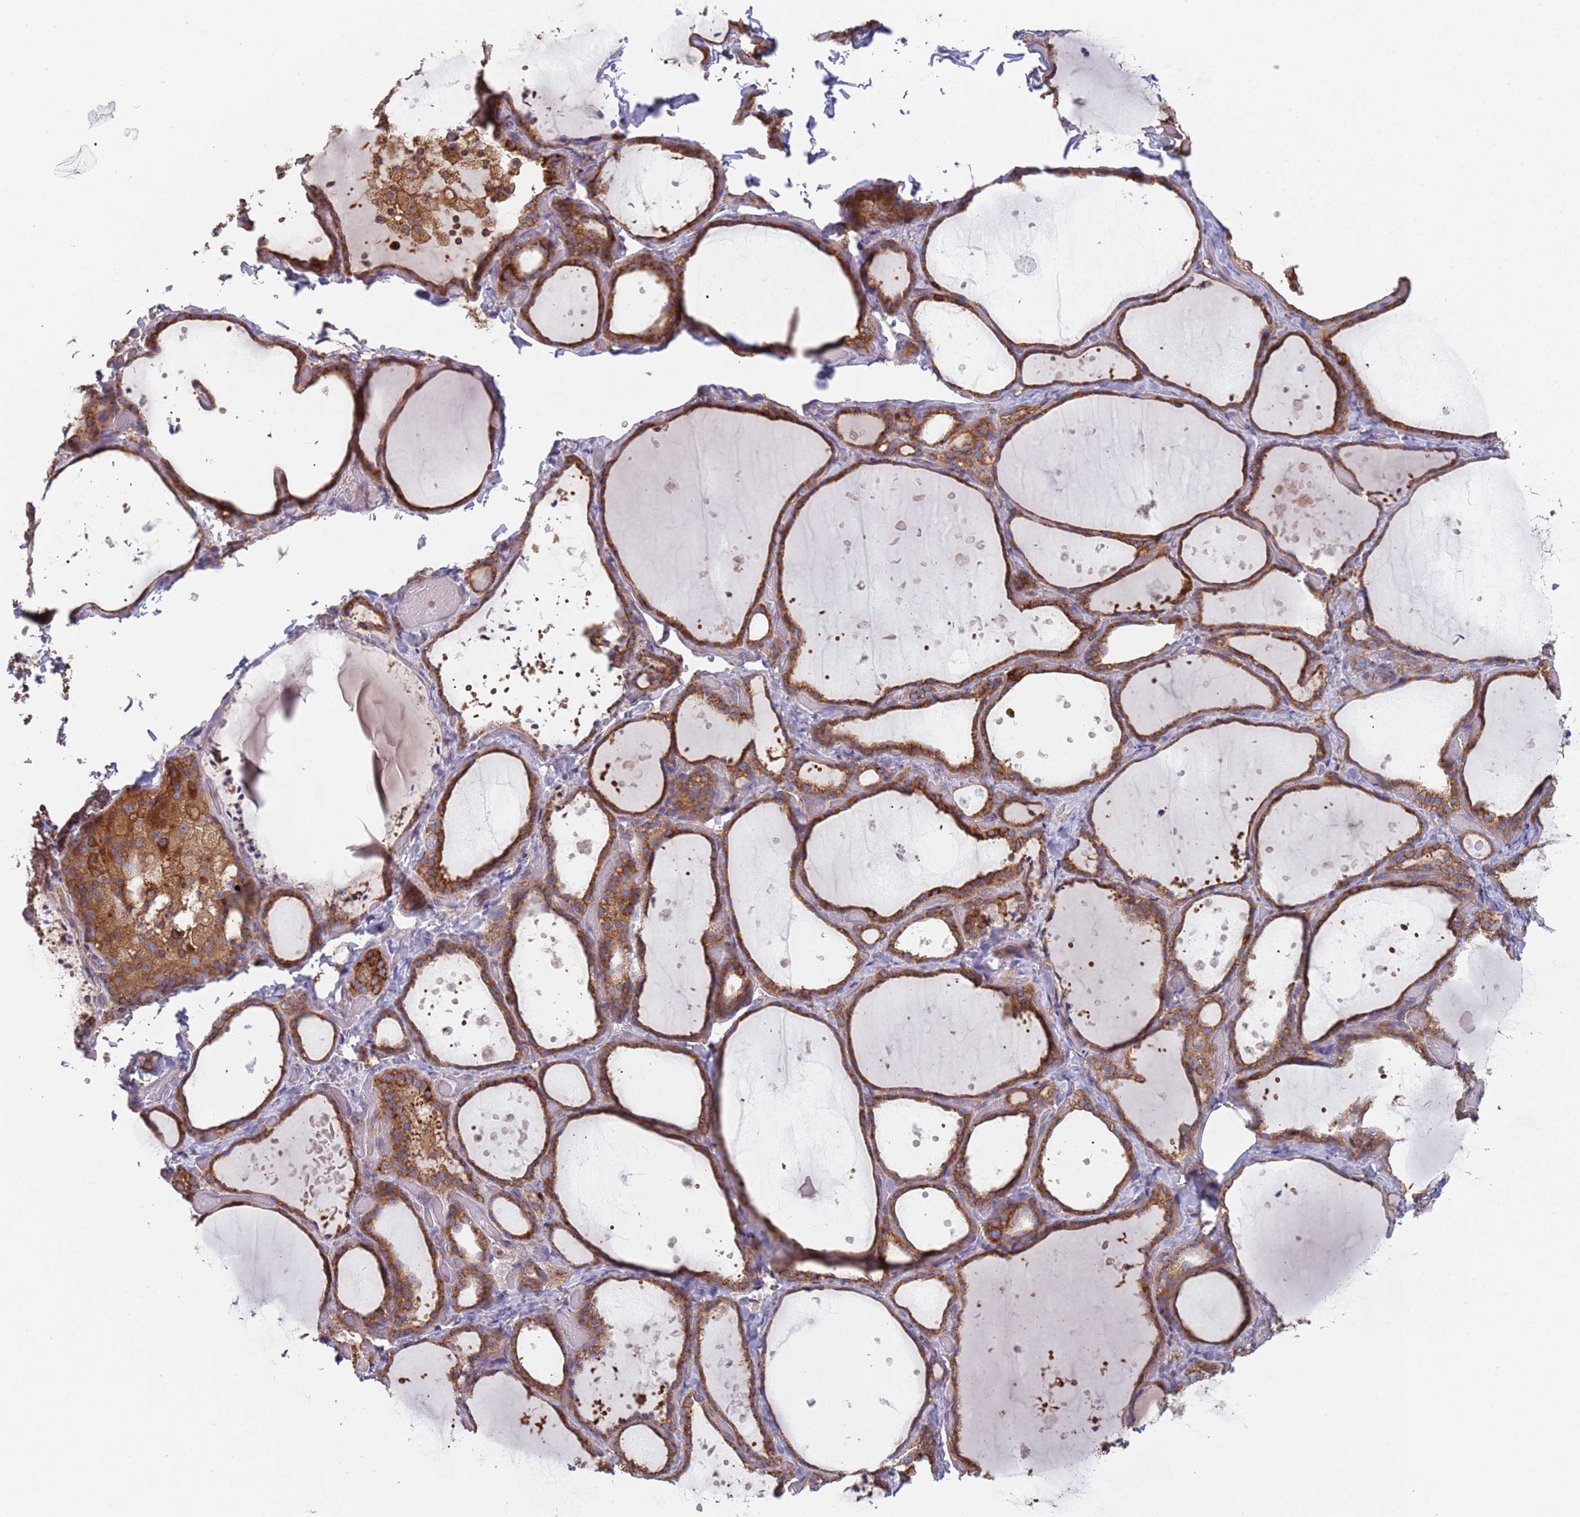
{"staining": {"intensity": "moderate", "quantity": ">75%", "location": "cytoplasmic/membranous"}, "tissue": "thyroid gland", "cell_type": "Glandular cells", "image_type": "normal", "snomed": [{"axis": "morphology", "description": "Normal tissue, NOS"}, {"axis": "topography", "description": "Thyroid gland"}], "caption": "An immunohistochemistry (IHC) image of benign tissue is shown. Protein staining in brown highlights moderate cytoplasmic/membranous positivity in thyroid gland within glandular cells.", "gene": "GDI1", "patient": {"sex": "female", "age": 44}}